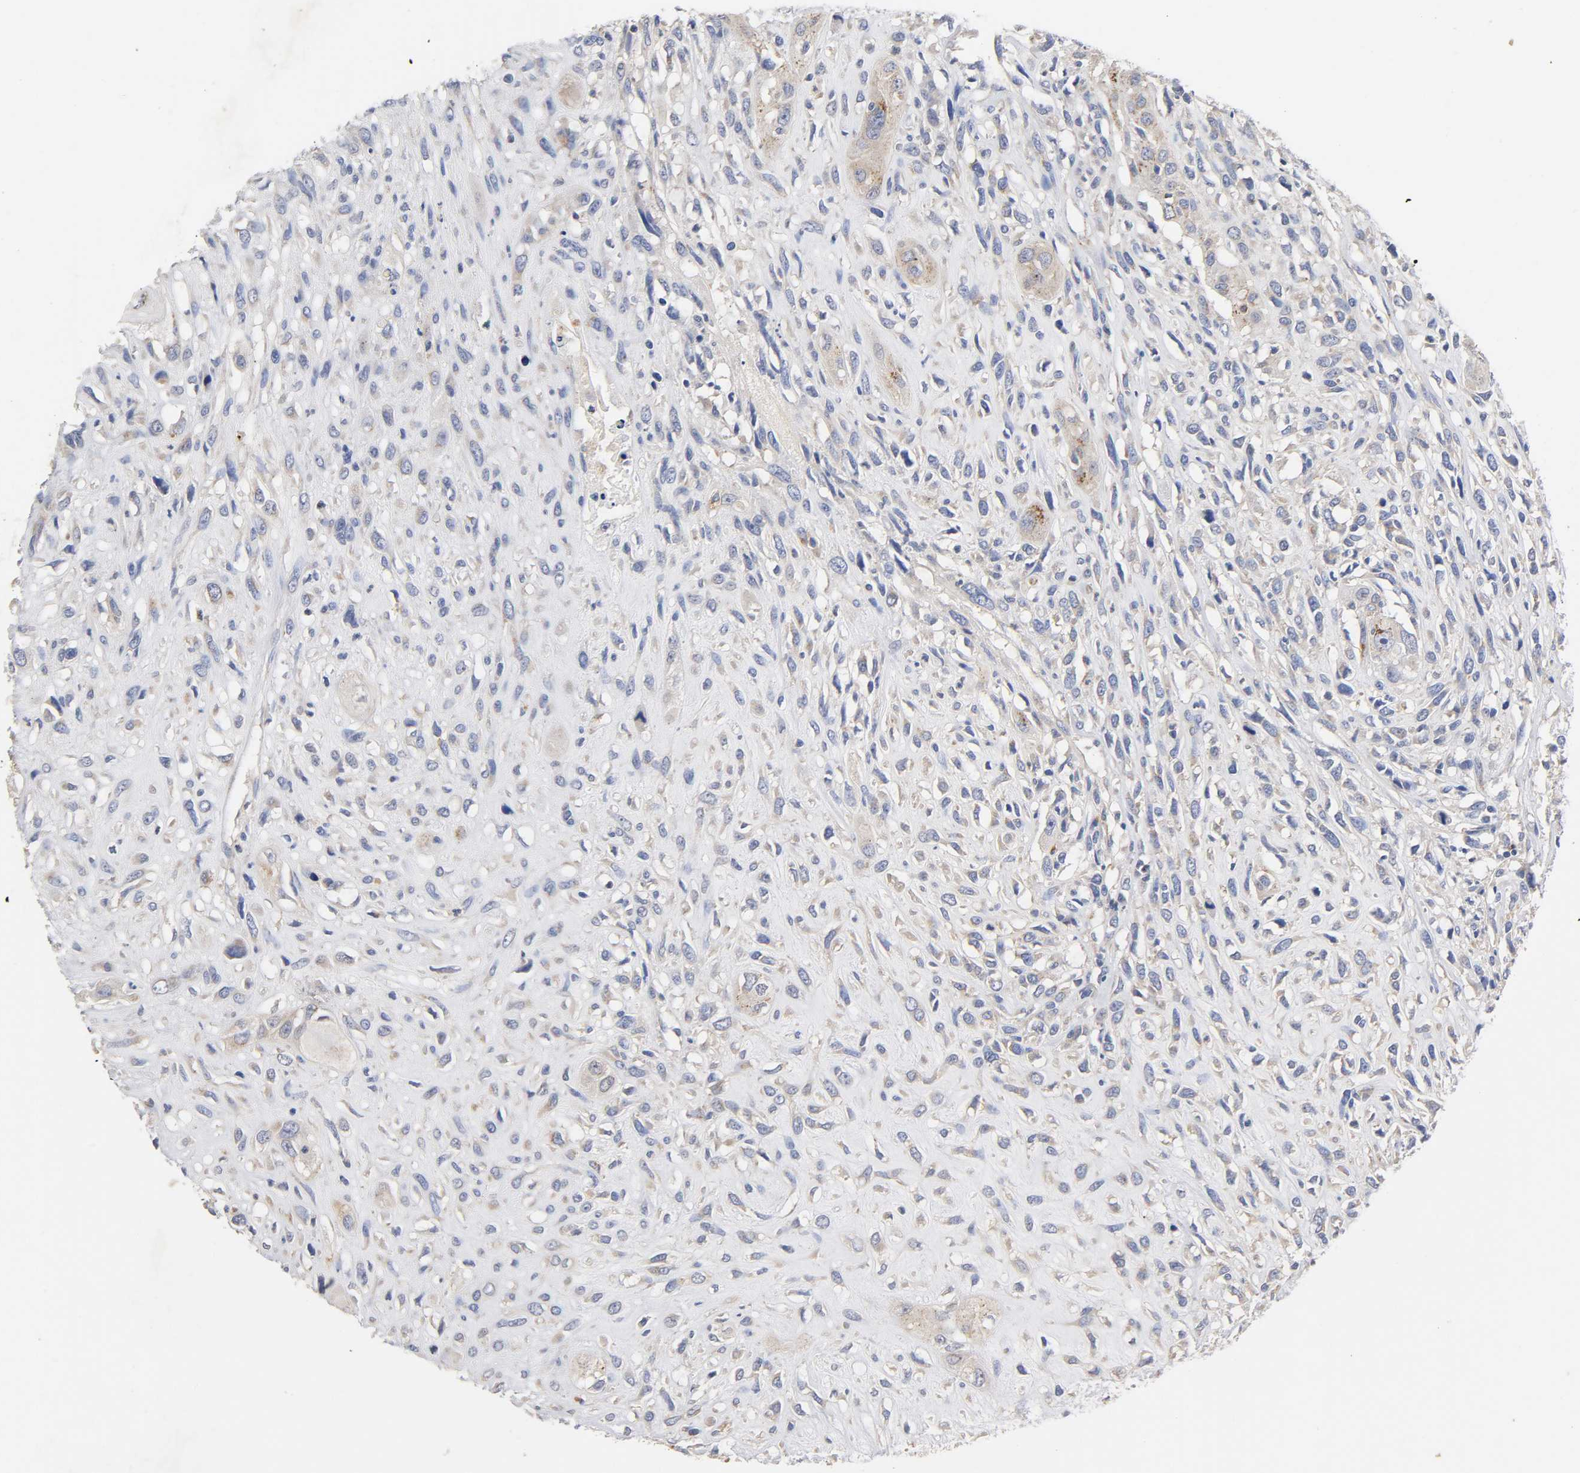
{"staining": {"intensity": "weak", "quantity": "25%-75%", "location": "cytoplasmic/membranous"}, "tissue": "head and neck cancer", "cell_type": "Tumor cells", "image_type": "cancer", "snomed": [{"axis": "morphology", "description": "Necrosis, NOS"}, {"axis": "morphology", "description": "Neoplasm, malignant, NOS"}, {"axis": "topography", "description": "Salivary gland"}, {"axis": "topography", "description": "Head-Neck"}], "caption": "Immunohistochemistry staining of head and neck cancer (neoplasm (malignant)), which demonstrates low levels of weak cytoplasmic/membranous positivity in about 25%-75% of tumor cells indicating weak cytoplasmic/membranous protein positivity. The staining was performed using DAB (brown) for protein detection and nuclei were counterstained in hematoxylin (blue).", "gene": "SEMA5A", "patient": {"sex": "male", "age": 43}}